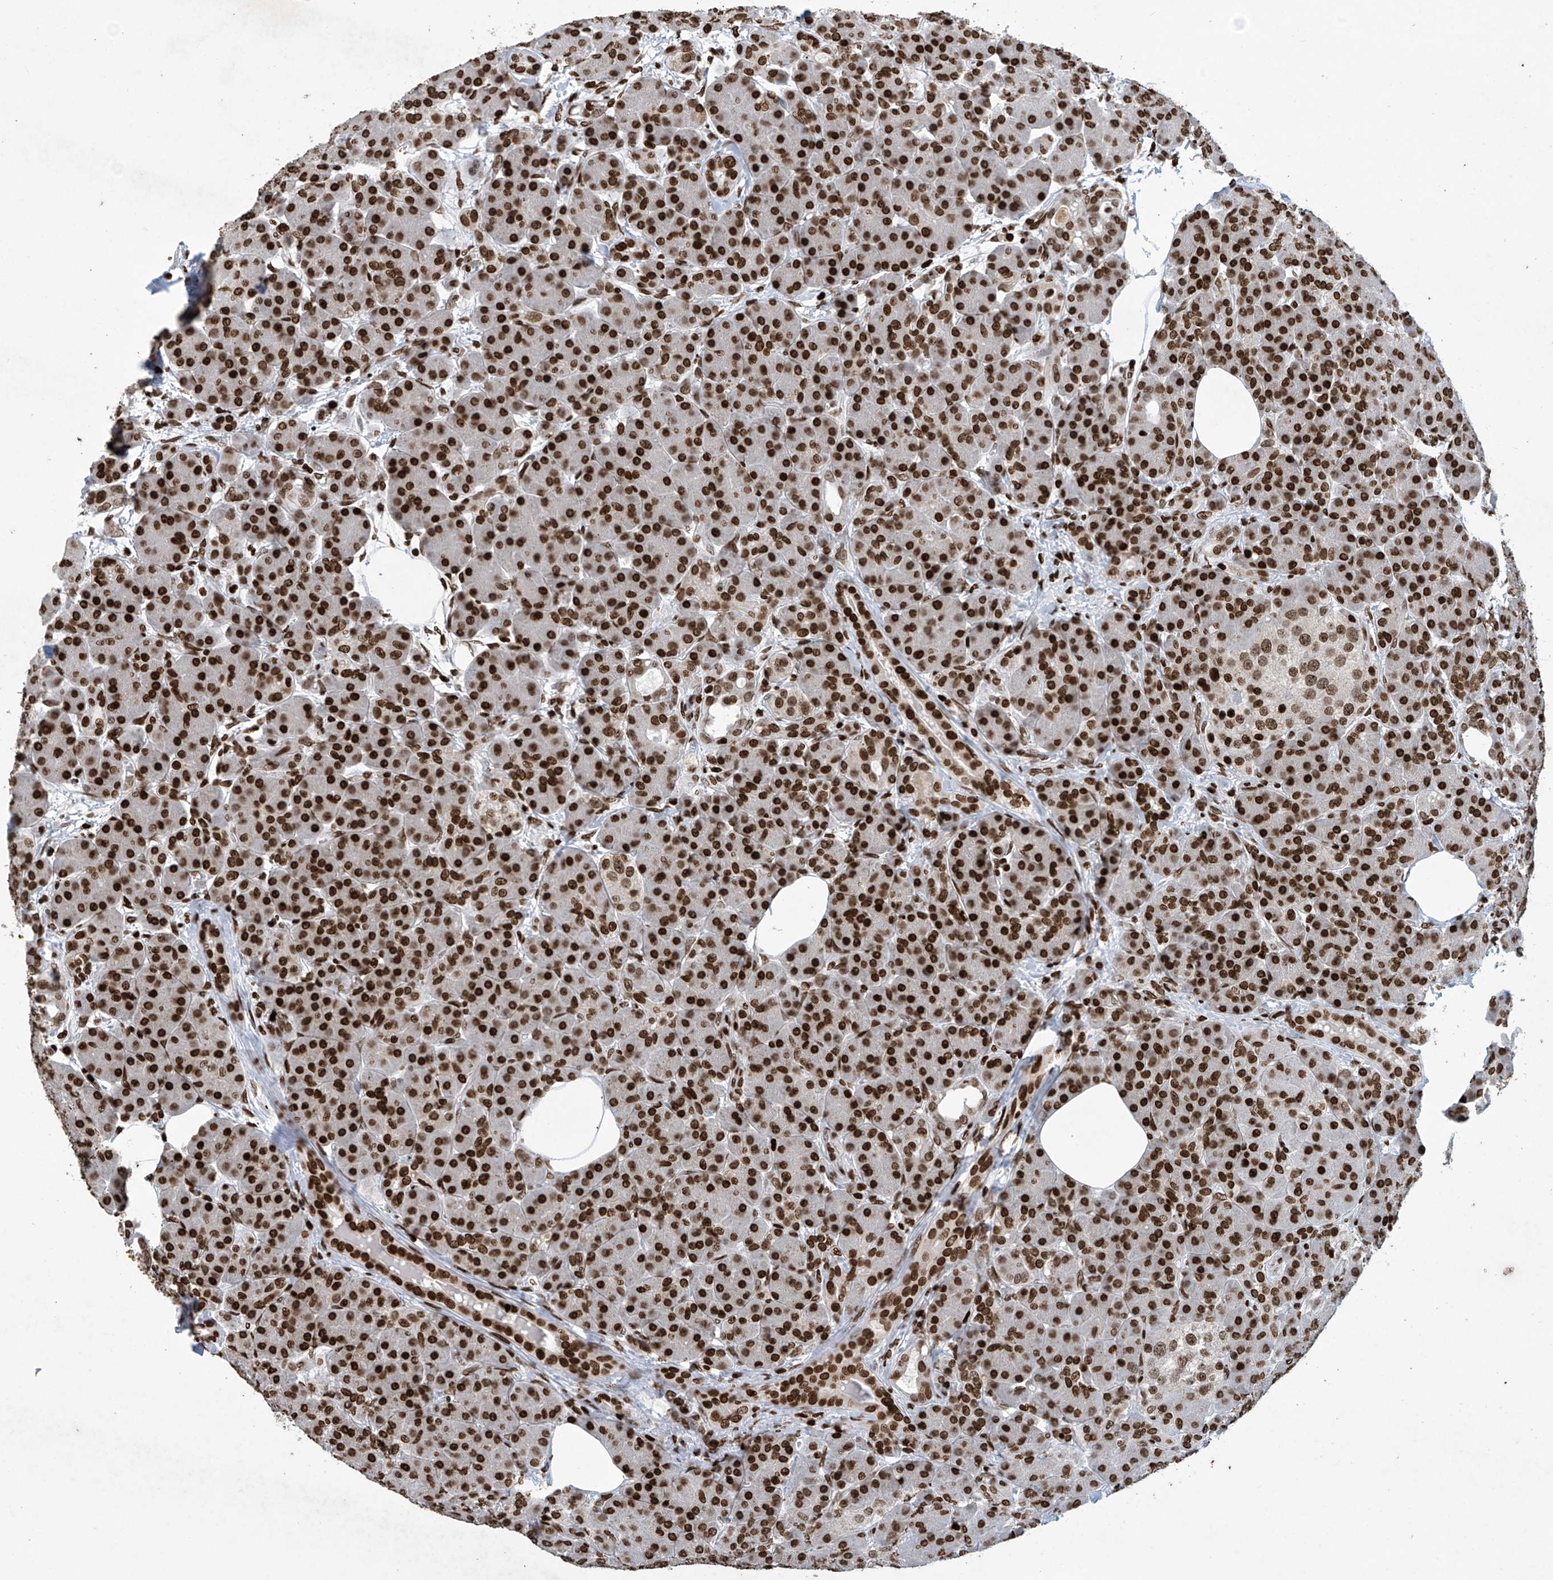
{"staining": {"intensity": "strong", "quantity": ">75%", "location": "nuclear"}, "tissue": "pancreas", "cell_type": "Exocrine glandular cells", "image_type": "normal", "snomed": [{"axis": "morphology", "description": "Normal tissue, NOS"}, {"axis": "topography", "description": "Pancreas"}], "caption": "Immunohistochemical staining of benign pancreas exhibits high levels of strong nuclear staining in approximately >75% of exocrine glandular cells.", "gene": "H4C16", "patient": {"sex": "male", "age": 63}}